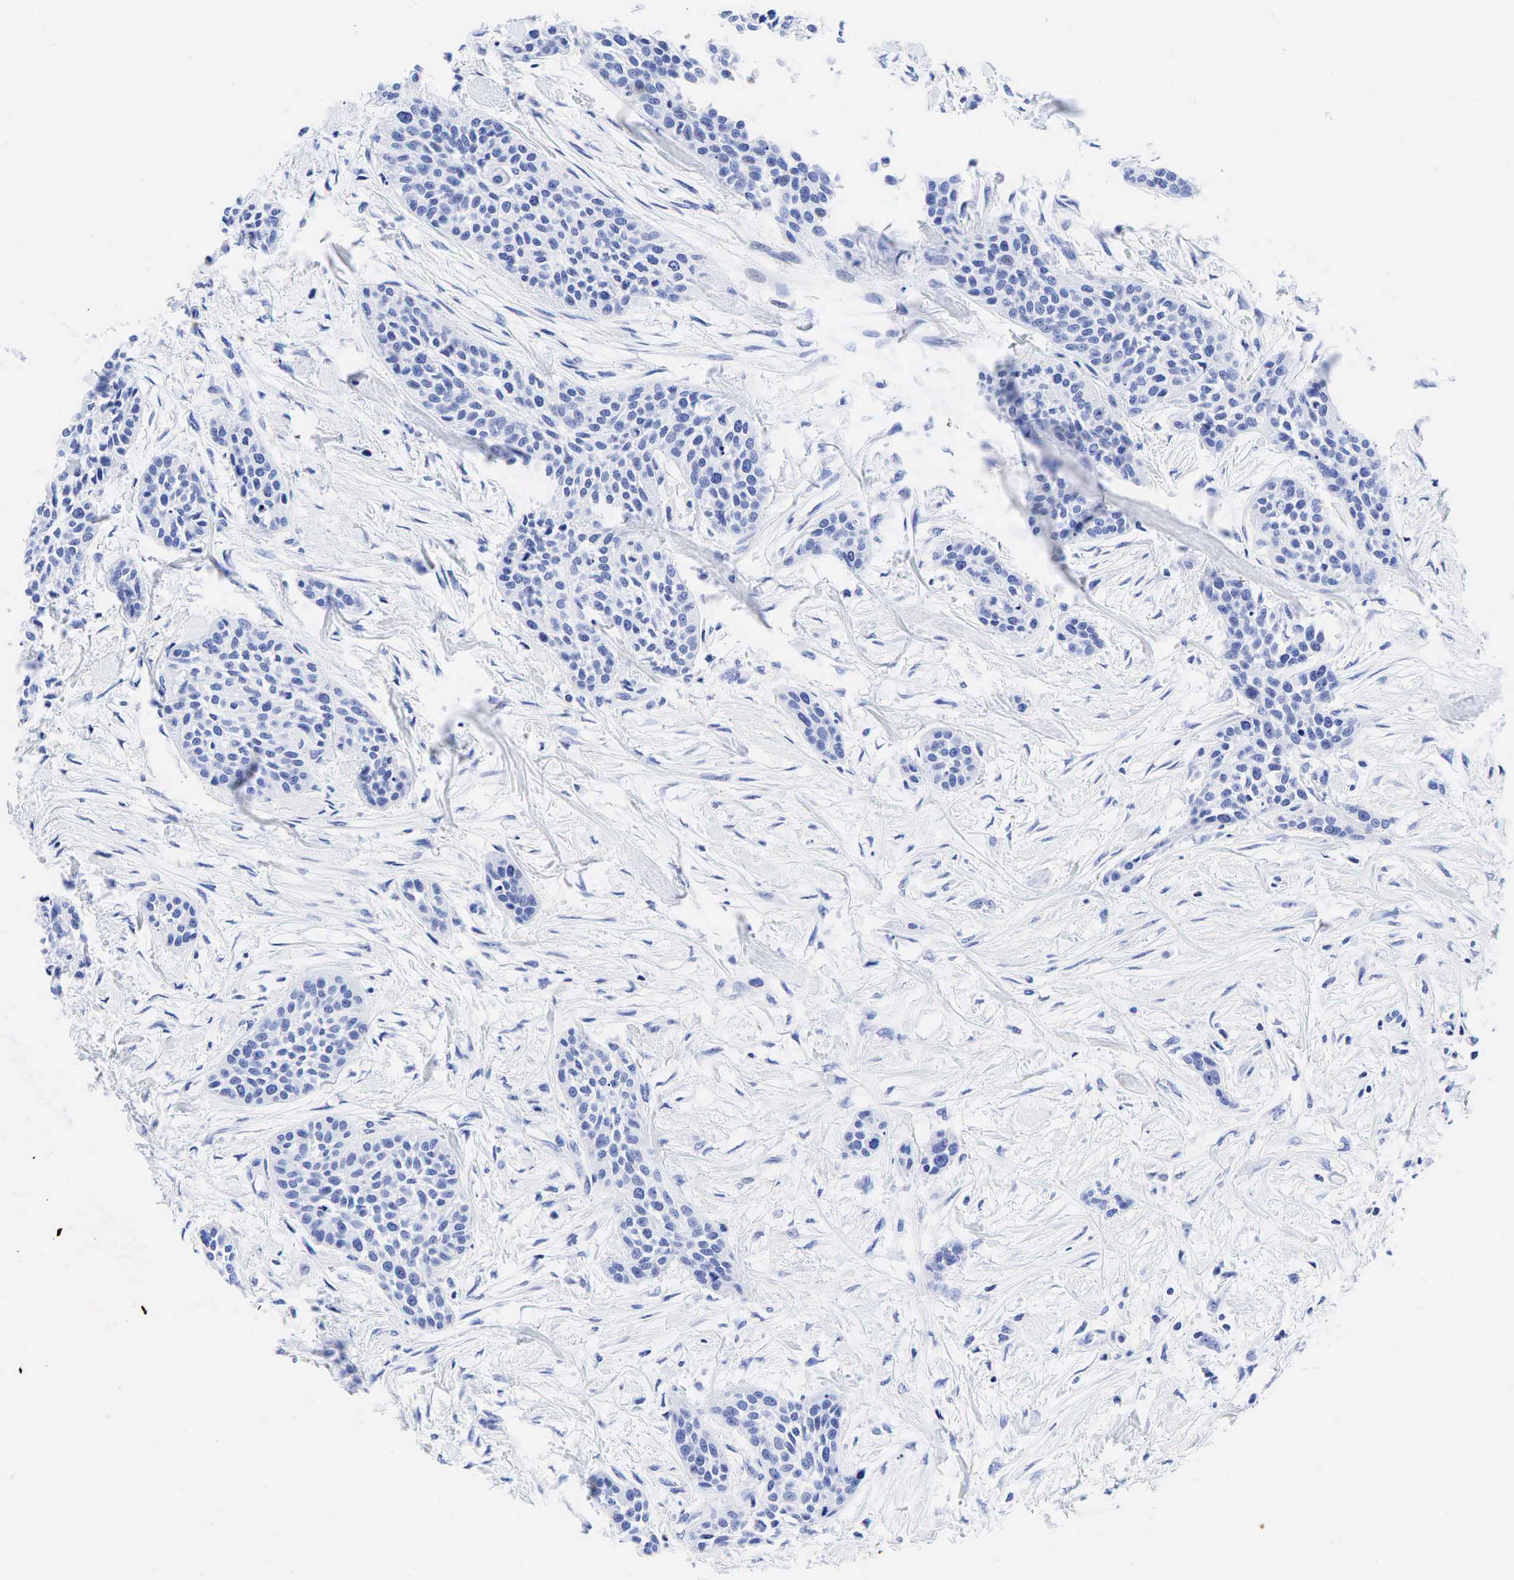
{"staining": {"intensity": "negative", "quantity": "none", "location": "none"}, "tissue": "urothelial cancer", "cell_type": "Tumor cells", "image_type": "cancer", "snomed": [{"axis": "morphology", "description": "Urothelial carcinoma, High grade"}, {"axis": "topography", "description": "Urinary bladder"}], "caption": "DAB (3,3'-diaminobenzidine) immunohistochemical staining of urothelial carcinoma (high-grade) demonstrates no significant staining in tumor cells. The staining is performed using DAB (3,3'-diaminobenzidine) brown chromogen with nuclei counter-stained in using hematoxylin.", "gene": "CEACAM5", "patient": {"sex": "male", "age": 56}}